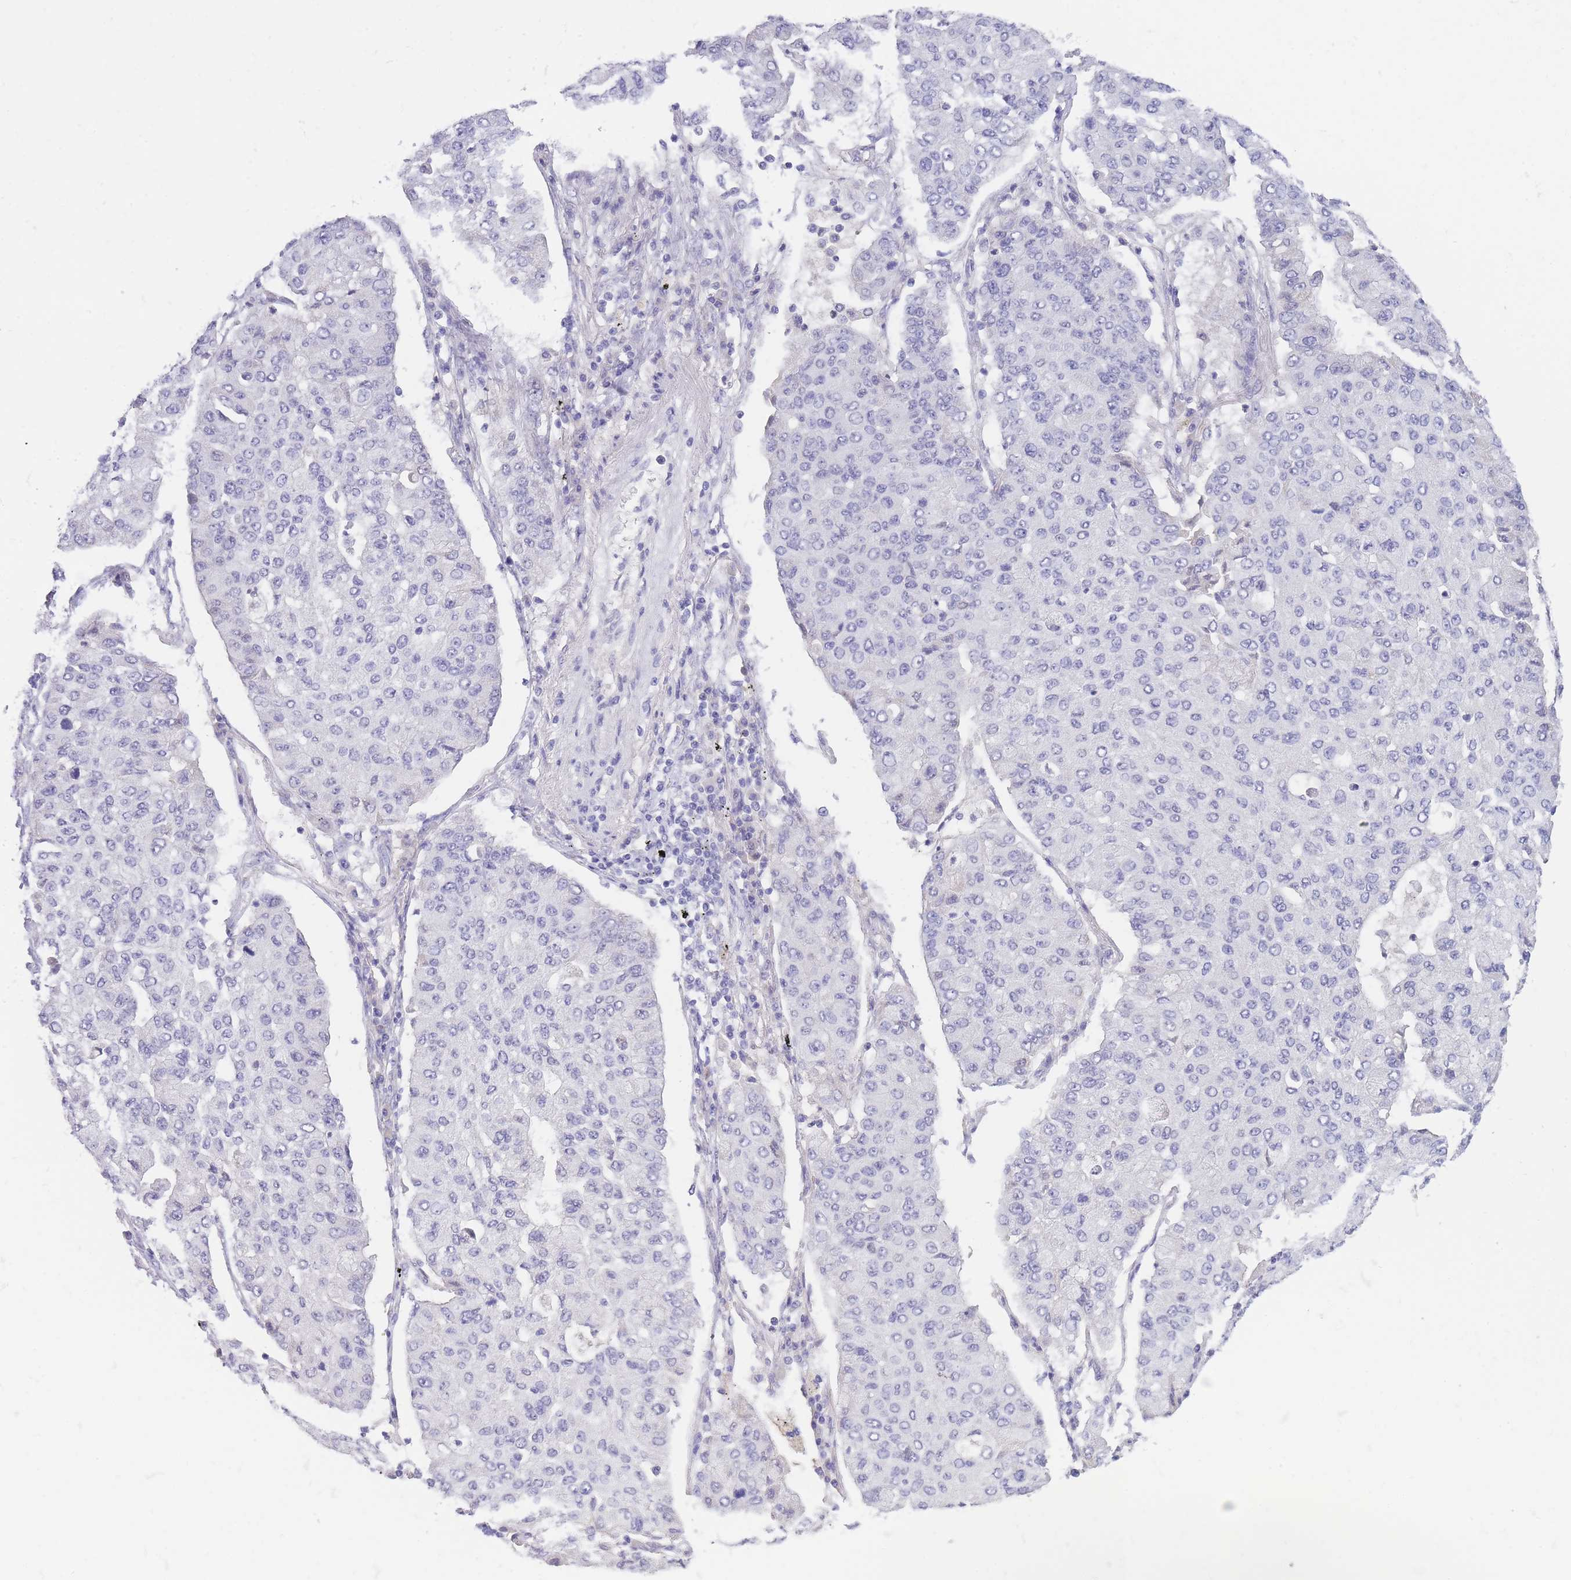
{"staining": {"intensity": "negative", "quantity": "none", "location": "none"}, "tissue": "lung cancer", "cell_type": "Tumor cells", "image_type": "cancer", "snomed": [{"axis": "morphology", "description": "Squamous cell carcinoma, NOS"}, {"axis": "topography", "description": "Lung"}], "caption": "Immunohistochemistry histopathology image of neoplastic tissue: human lung squamous cell carcinoma stained with DAB (3,3'-diaminobenzidine) displays no significant protein expression in tumor cells.", "gene": "PRR23B", "patient": {"sex": "male", "age": 74}}